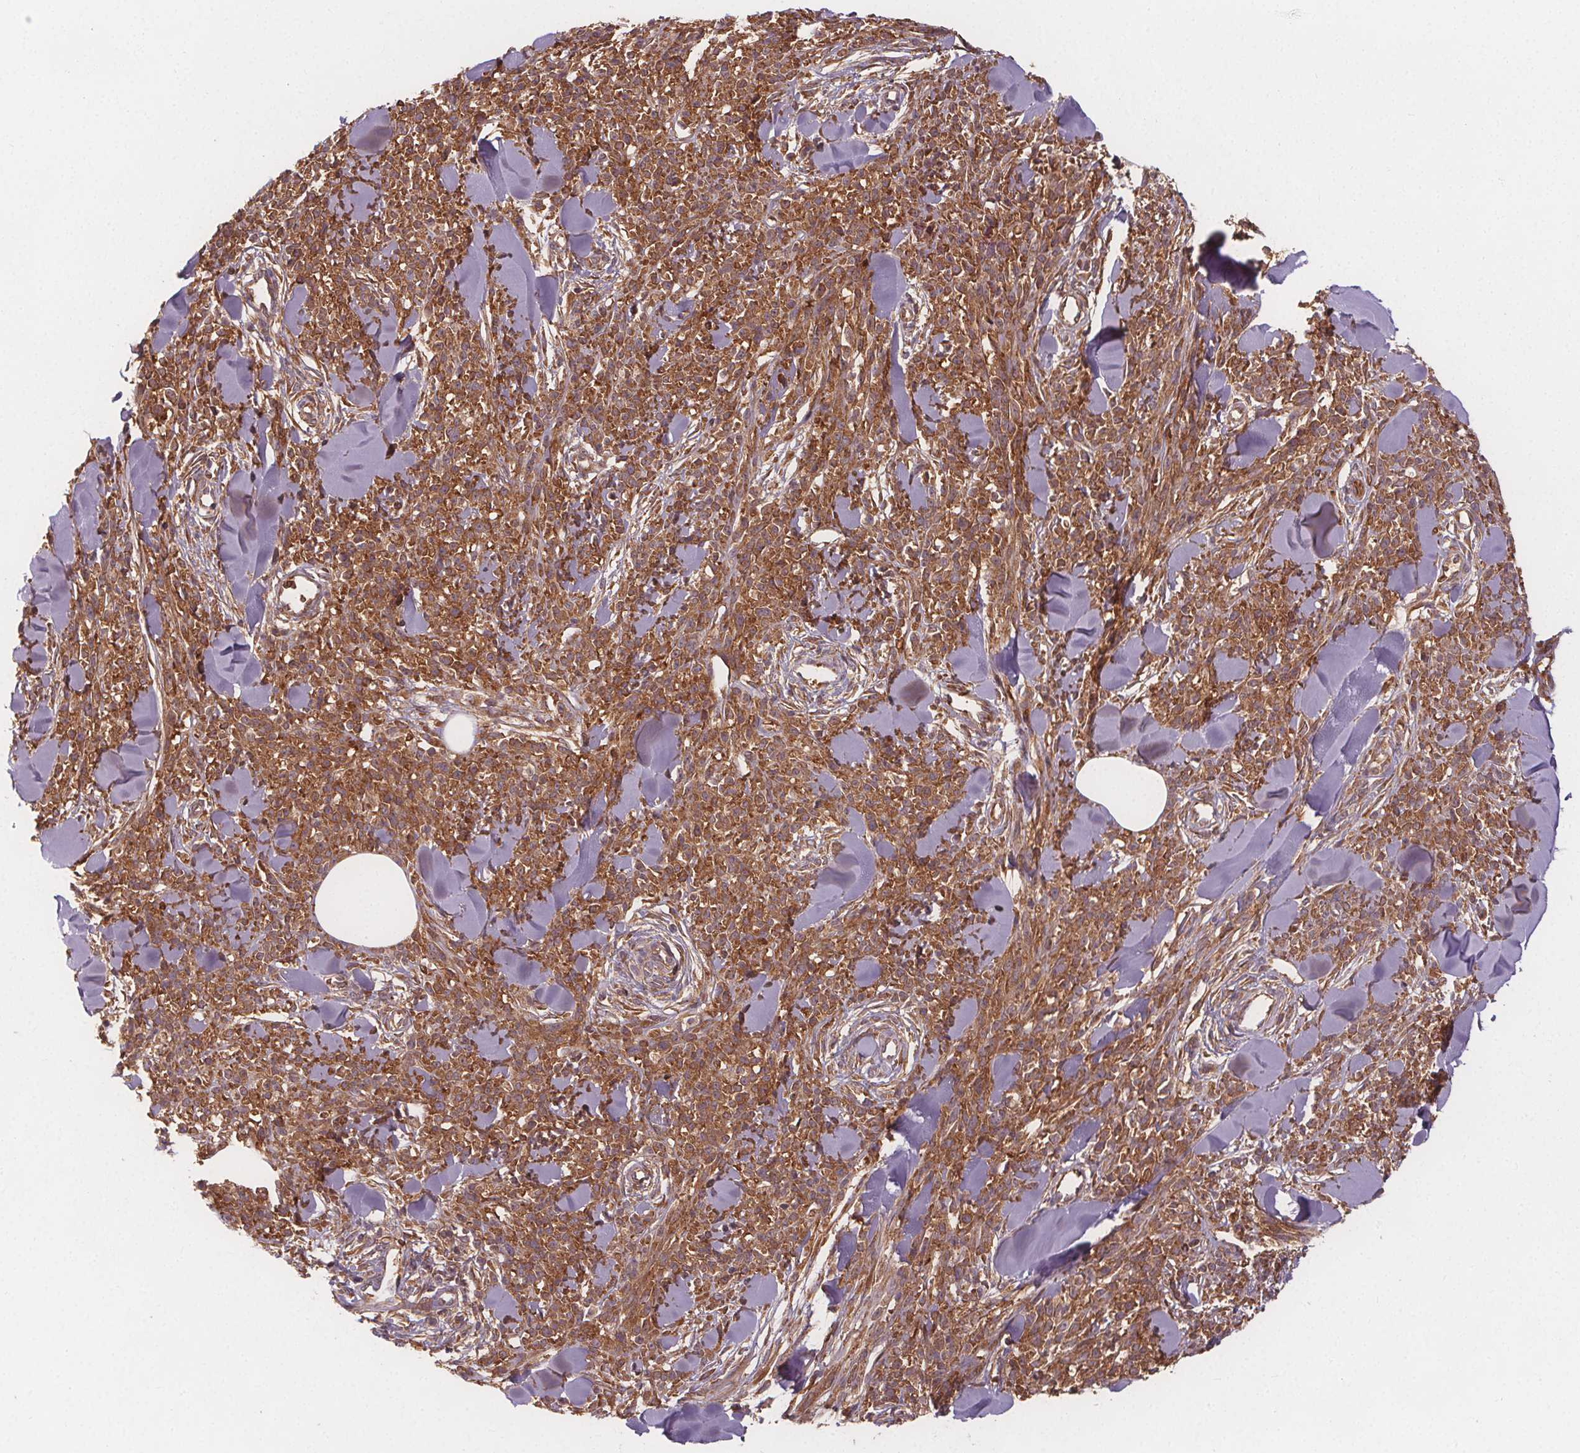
{"staining": {"intensity": "moderate", "quantity": ">75%", "location": "cytoplasmic/membranous"}, "tissue": "melanoma", "cell_type": "Tumor cells", "image_type": "cancer", "snomed": [{"axis": "morphology", "description": "Malignant melanoma, NOS"}, {"axis": "topography", "description": "Skin"}, {"axis": "topography", "description": "Skin of trunk"}], "caption": "Malignant melanoma stained for a protein (brown) displays moderate cytoplasmic/membranous positive positivity in about >75% of tumor cells.", "gene": "EIF3D", "patient": {"sex": "male", "age": 74}}